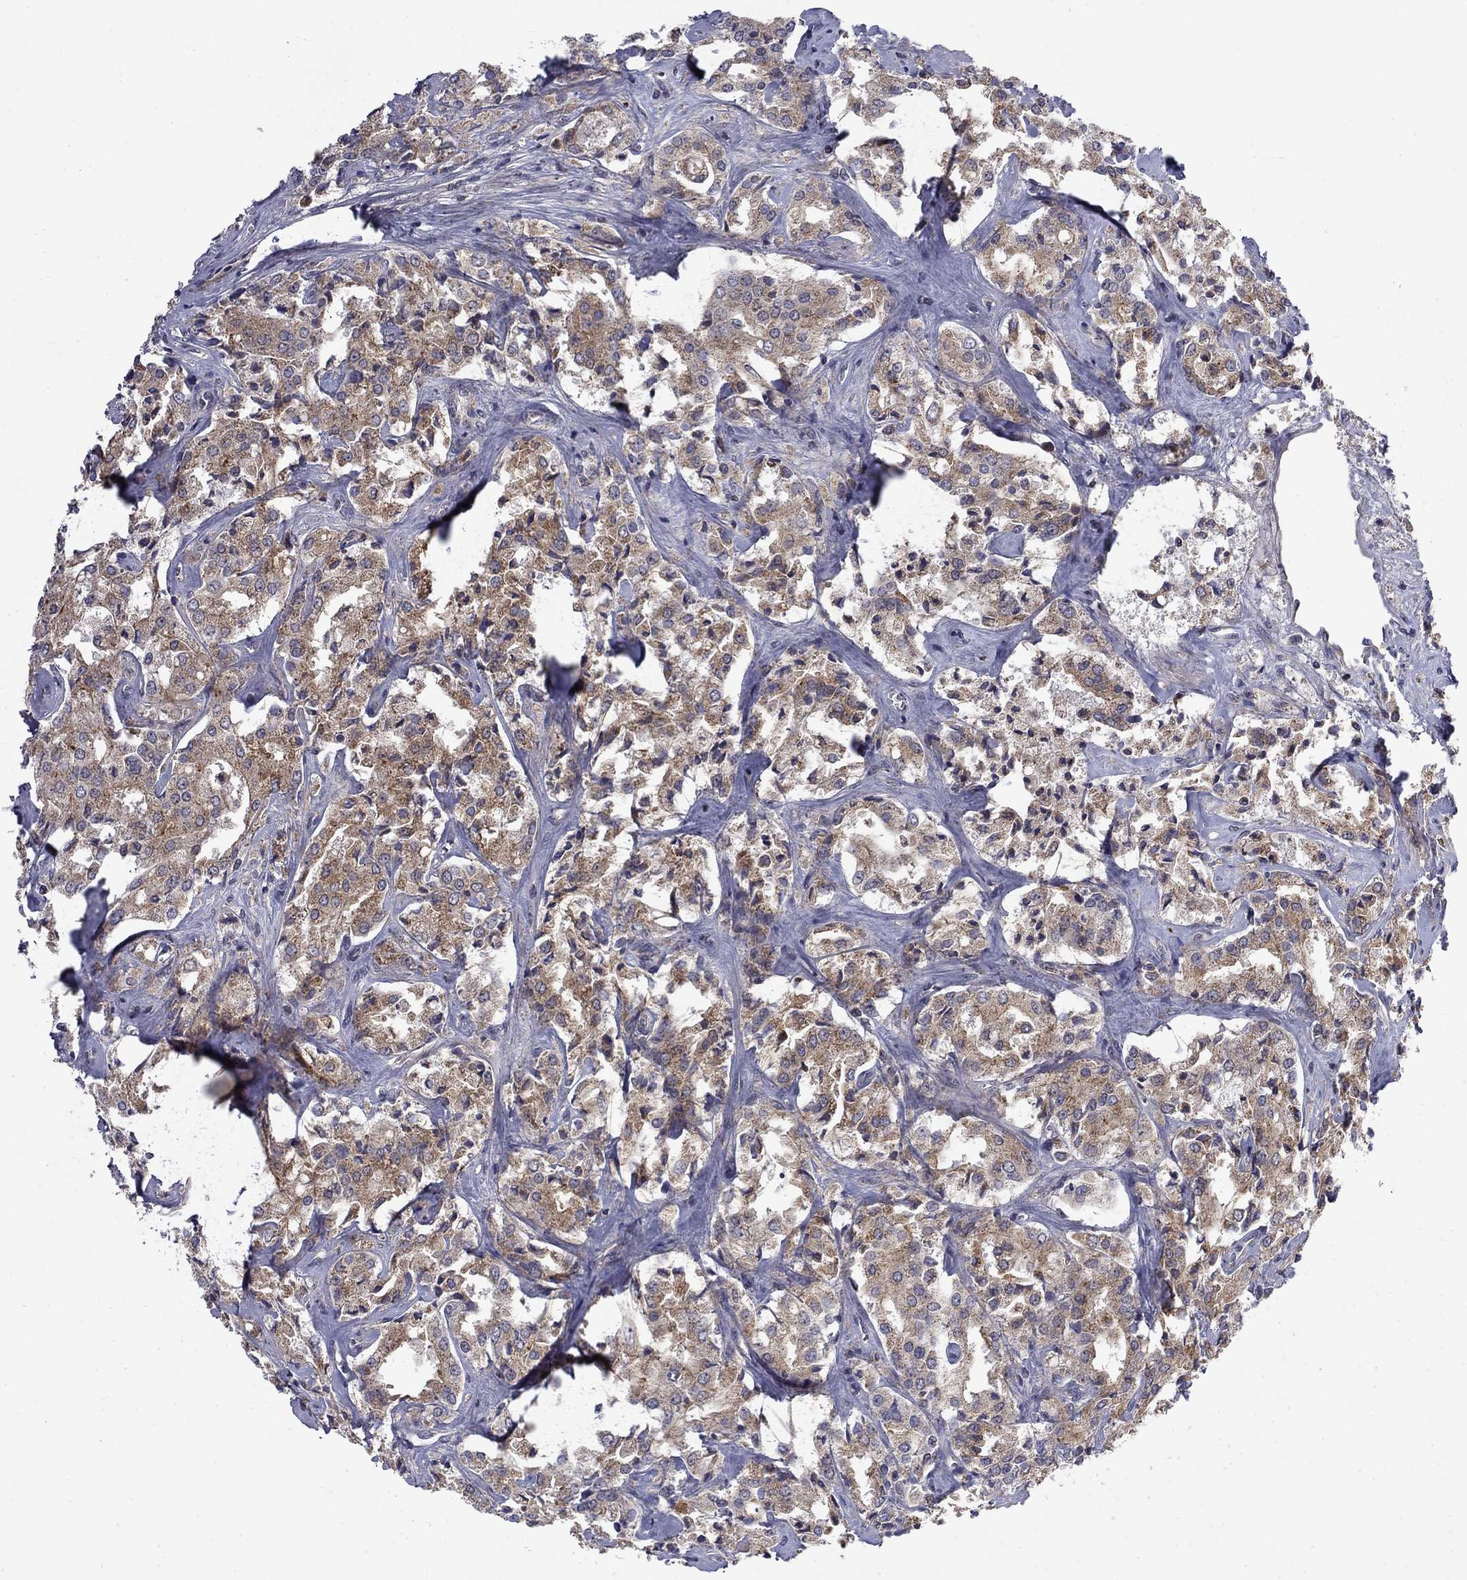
{"staining": {"intensity": "moderate", "quantity": "25%-75%", "location": "cytoplasmic/membranous"}, "tissue": "prostate cancer", "cell_type": "Tumor cells", "image_type": "cancer", "snomed": [{"axis": "morphology", "description": "Adenocarcinoma, NOS"}, {"axis": "topography", "description": "Prostate"}], "caption": "There is medium levels of moderate cytoplasmic/membranous staining in tumor cells of prostate cancer (adenocarcinoma), as demonstrated by immunohistochemical staining (brown color).", "gene": "DOP1B", "patient": {"sex": "male", "age": 66}}